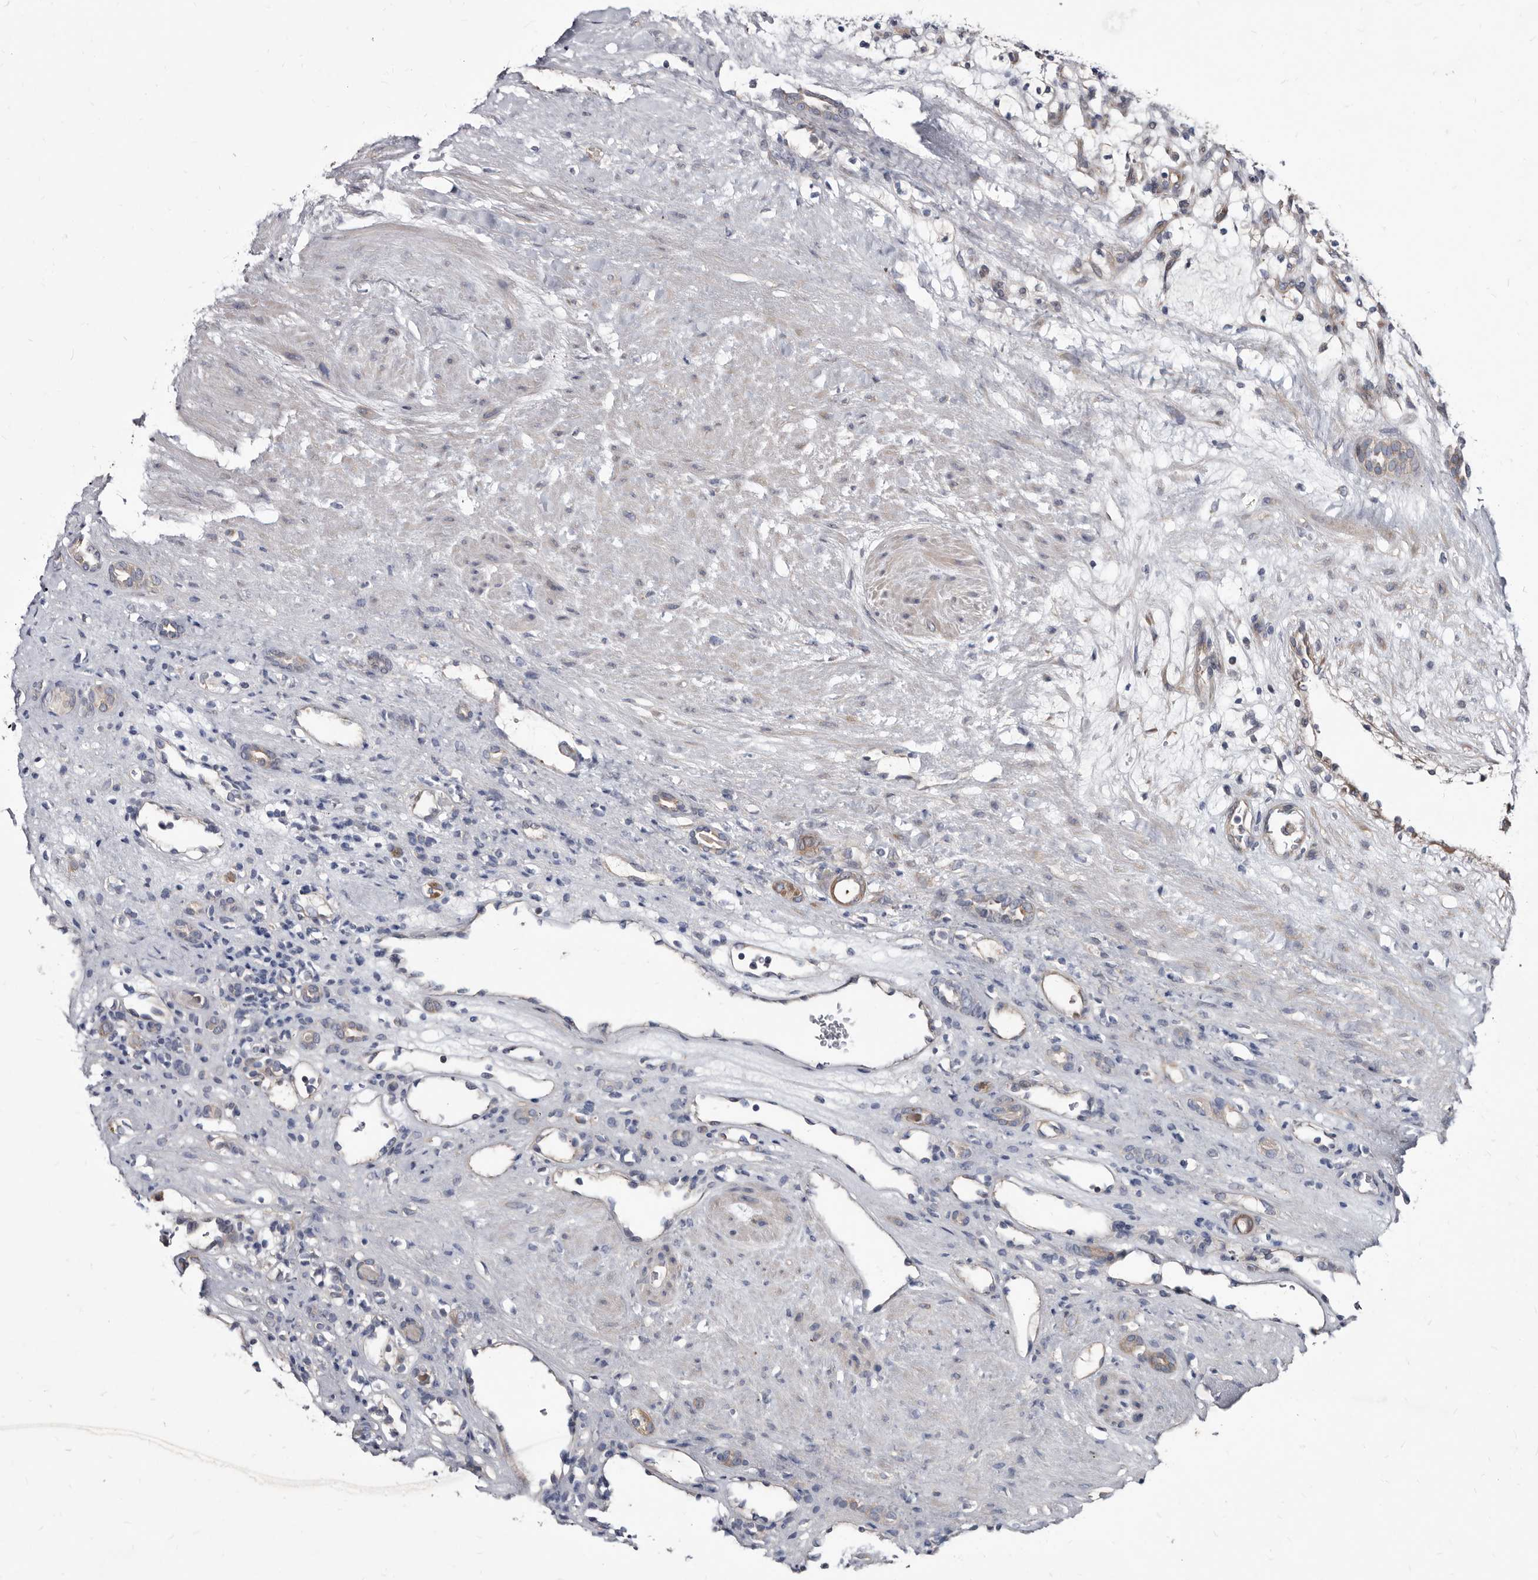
{"staining": {"intensity": "negative", "quantity": "none", "location": "none"}, "tissue": "renal cancer", "cell_type": "Tumor cells", "image_type": "cancer", "snomed": [{"axis": "morphology", "description": "Adenocarcinoma, NOS"}, {"axis": "topography", "description": "Kidney"}], "caption": "Histopathology image shows no significant protein expression in tumor cells of adenocarcinoma (renal).", "gene": "ABCF2", "patient": {"sex": "female", "age": 57}}